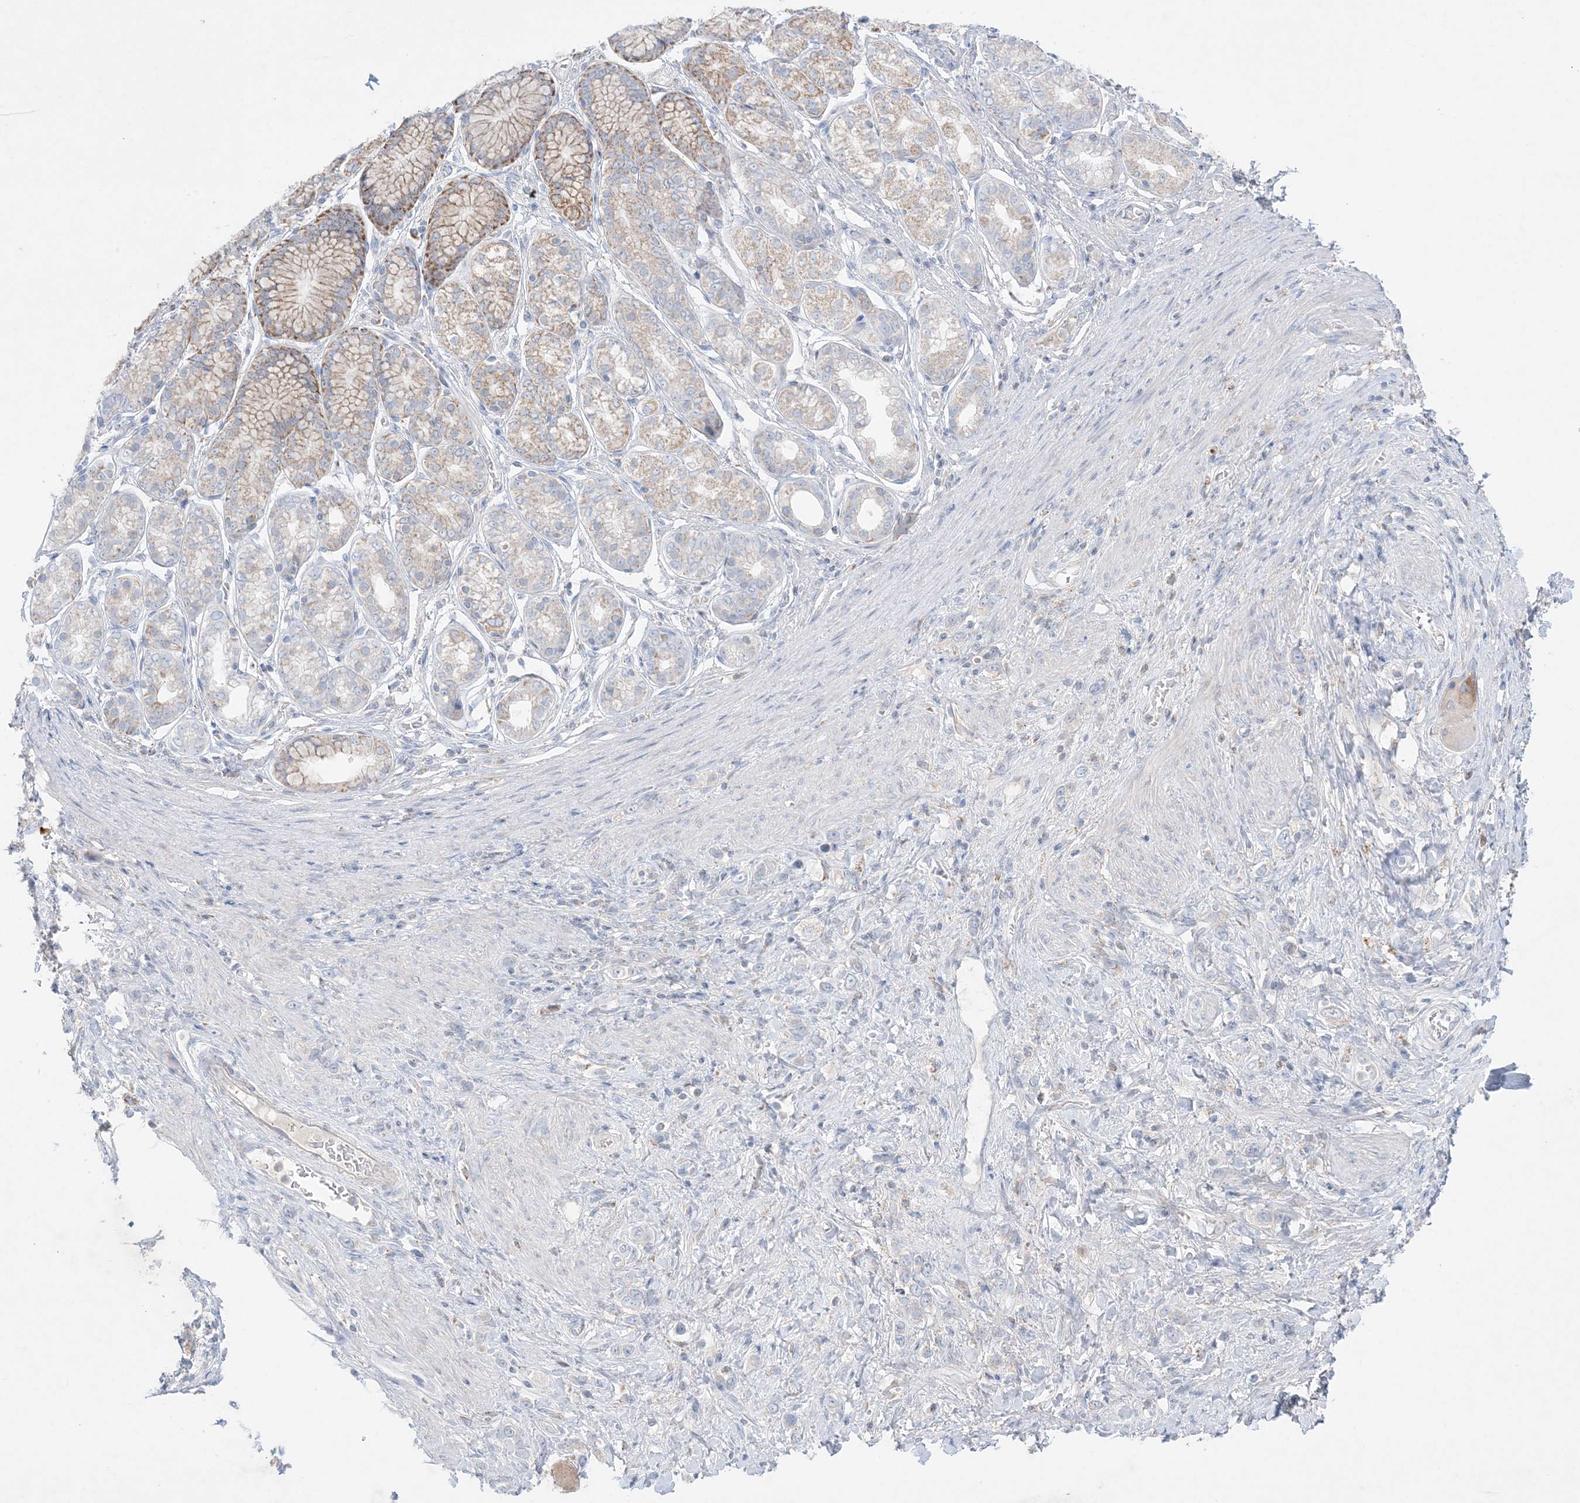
{"staining": {"intensity": "negative", "quantity": "none", "location": "none"}, "tissue": "stomach cancer", "cell_type": "Tumor cells", "image_type": "cancer", "snomed": [{"axis": "morphology", "description": "Normal tissue, NOS"}, {"axis": "morphology", "description": "Adenocarcinoma, NOS"}, {"axis": "topography", "description": "Stomach, upper"}, {"axis": "topography", "description": "Stomach"}], "caption": "The image demonstrates no significant expression in tumor cells of stomach adenocarcinoma.", "gene": "KCTD6", "patient": {"sex": "female", "age": 65}}